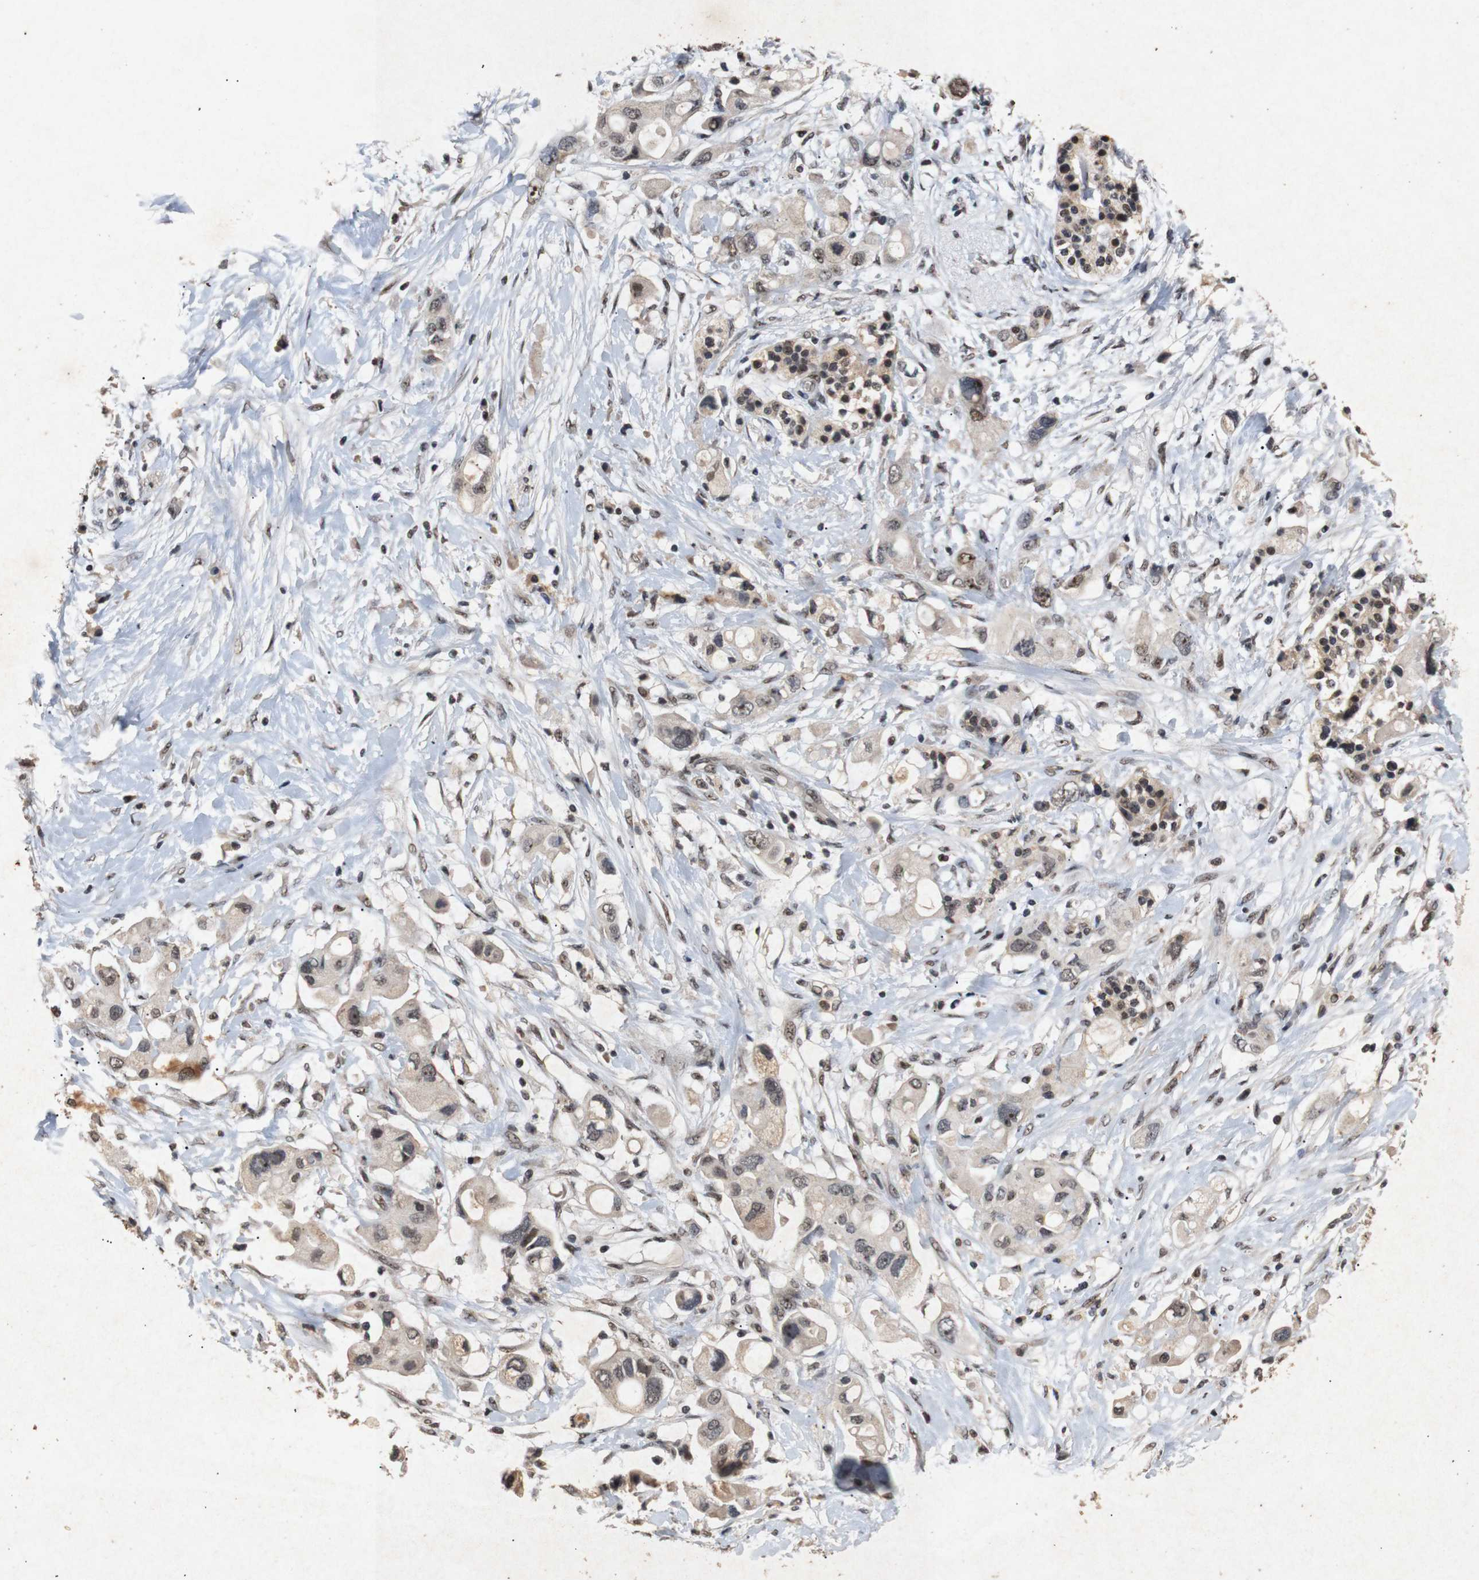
{"staining": {"intensity": "moderate", "quantity": "25%-75%", "location": "nuclear"}, "tissue": "pancreatic cancer", "cell_type": "Tumor cells", "image_type": "cancer", "snomed": [{"axis": "morphology", "description": "Adenocarcinoma, NOS"}, {"axis": "topography", "description": "Pancreas"}], "caption": "Human pancreatic cancer (adenocarcinoma) stained with a protein marker exhibits moderate staining in tumor cells.", "gene": "PARN", "patient": {"sex": "female", "age": 56}}